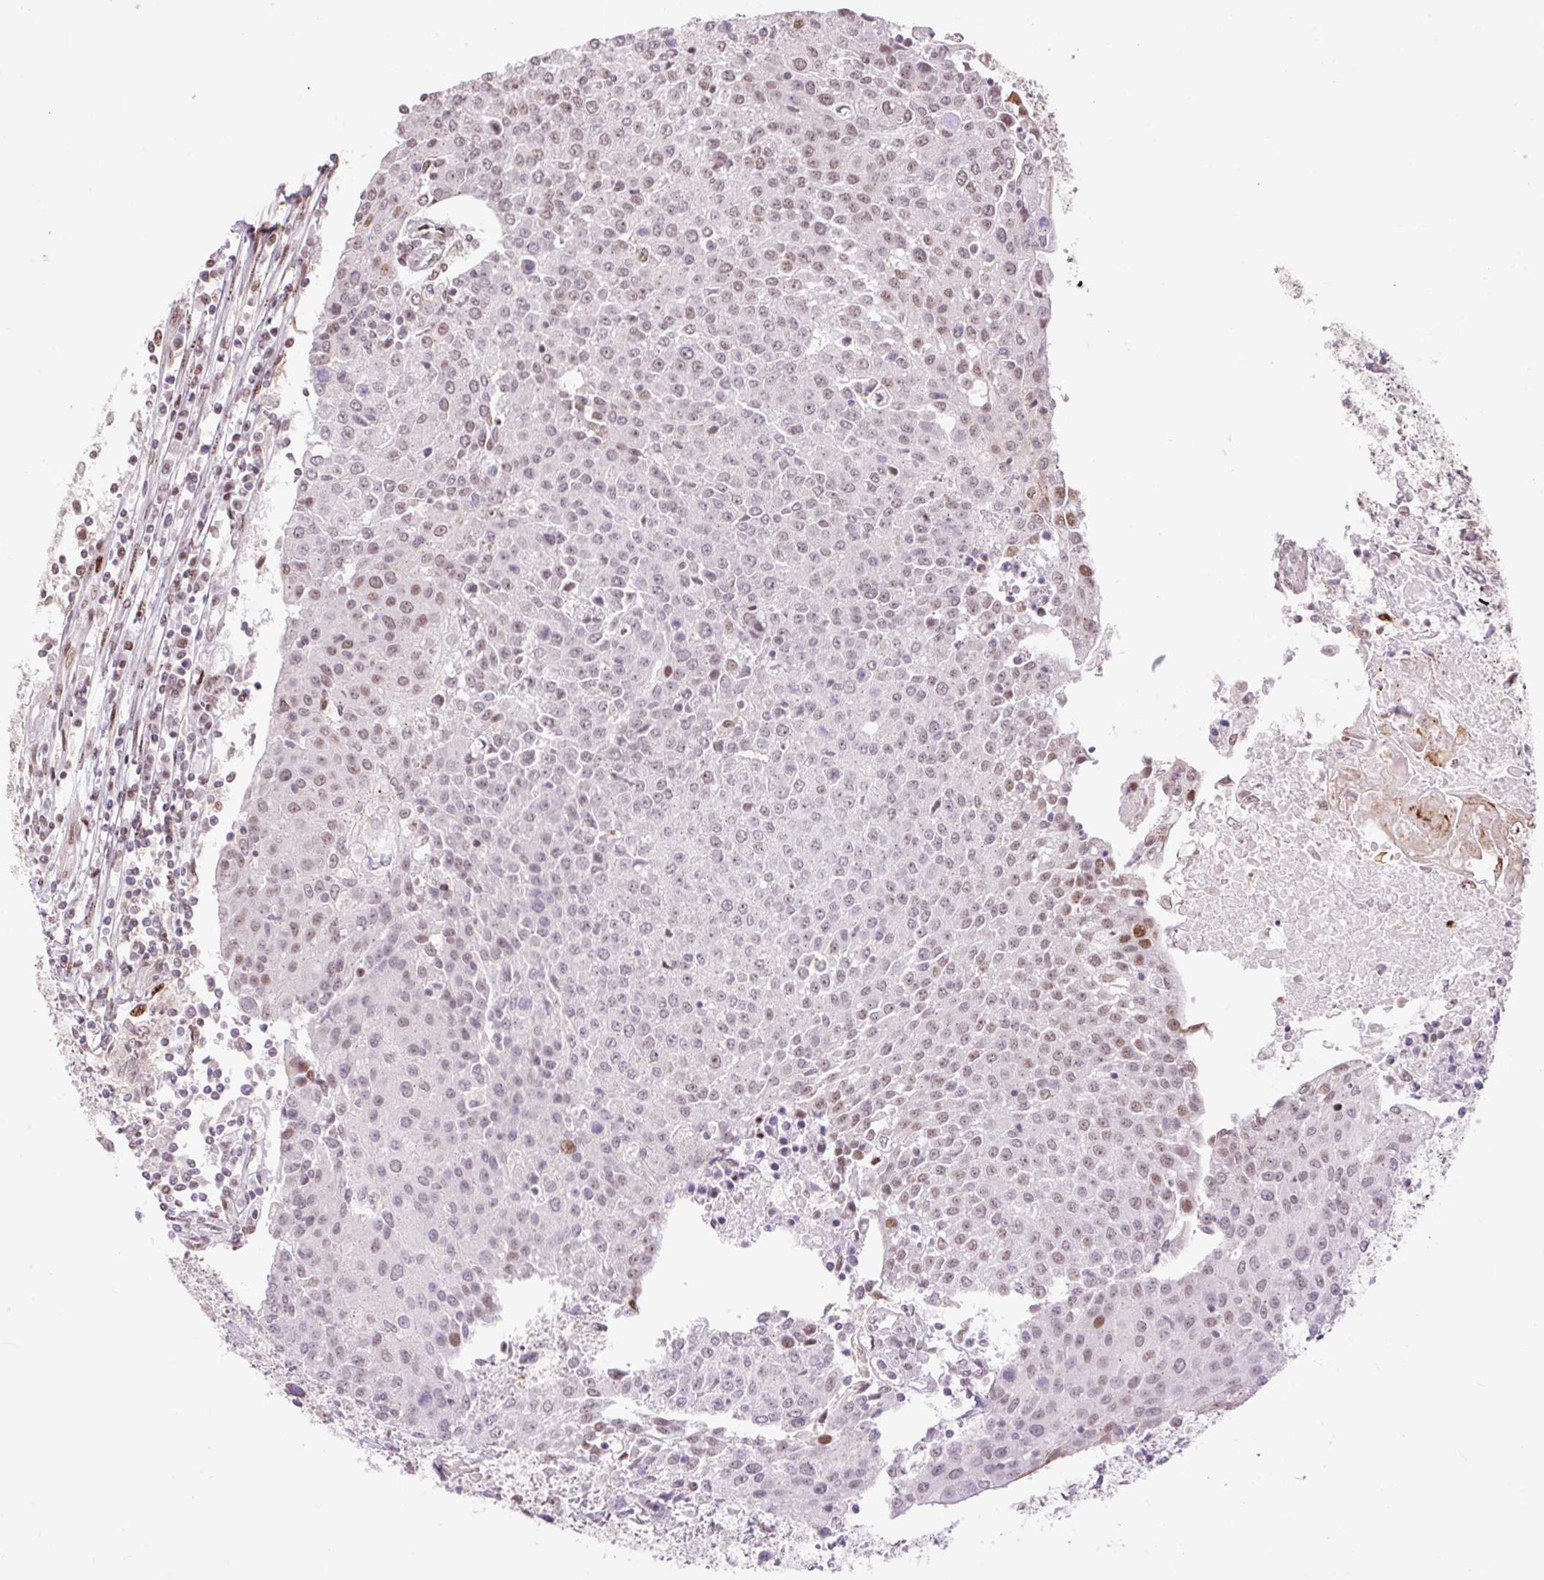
{"staining": {"intensity": "moderate", "quantity": "25%-75%", "location": "nuclear"}, "tissue": "urothelial cancer", "cell_type": "Tumor cells", "image_type": "cancer", "snomed": [{"axis": "morphology", "description": "Urothelial carcinoma, High grade"}, {"axis": "topography", "description": "Urinary bladder"}], "caption": "Tumor cells reveal medium levels of moderate nuclear staining in about 25%-75% of cells in human high-grade urothelial carcinoma.", "gene": "RIPPLY3", "patient": {"sex": "female", "age": 85}}